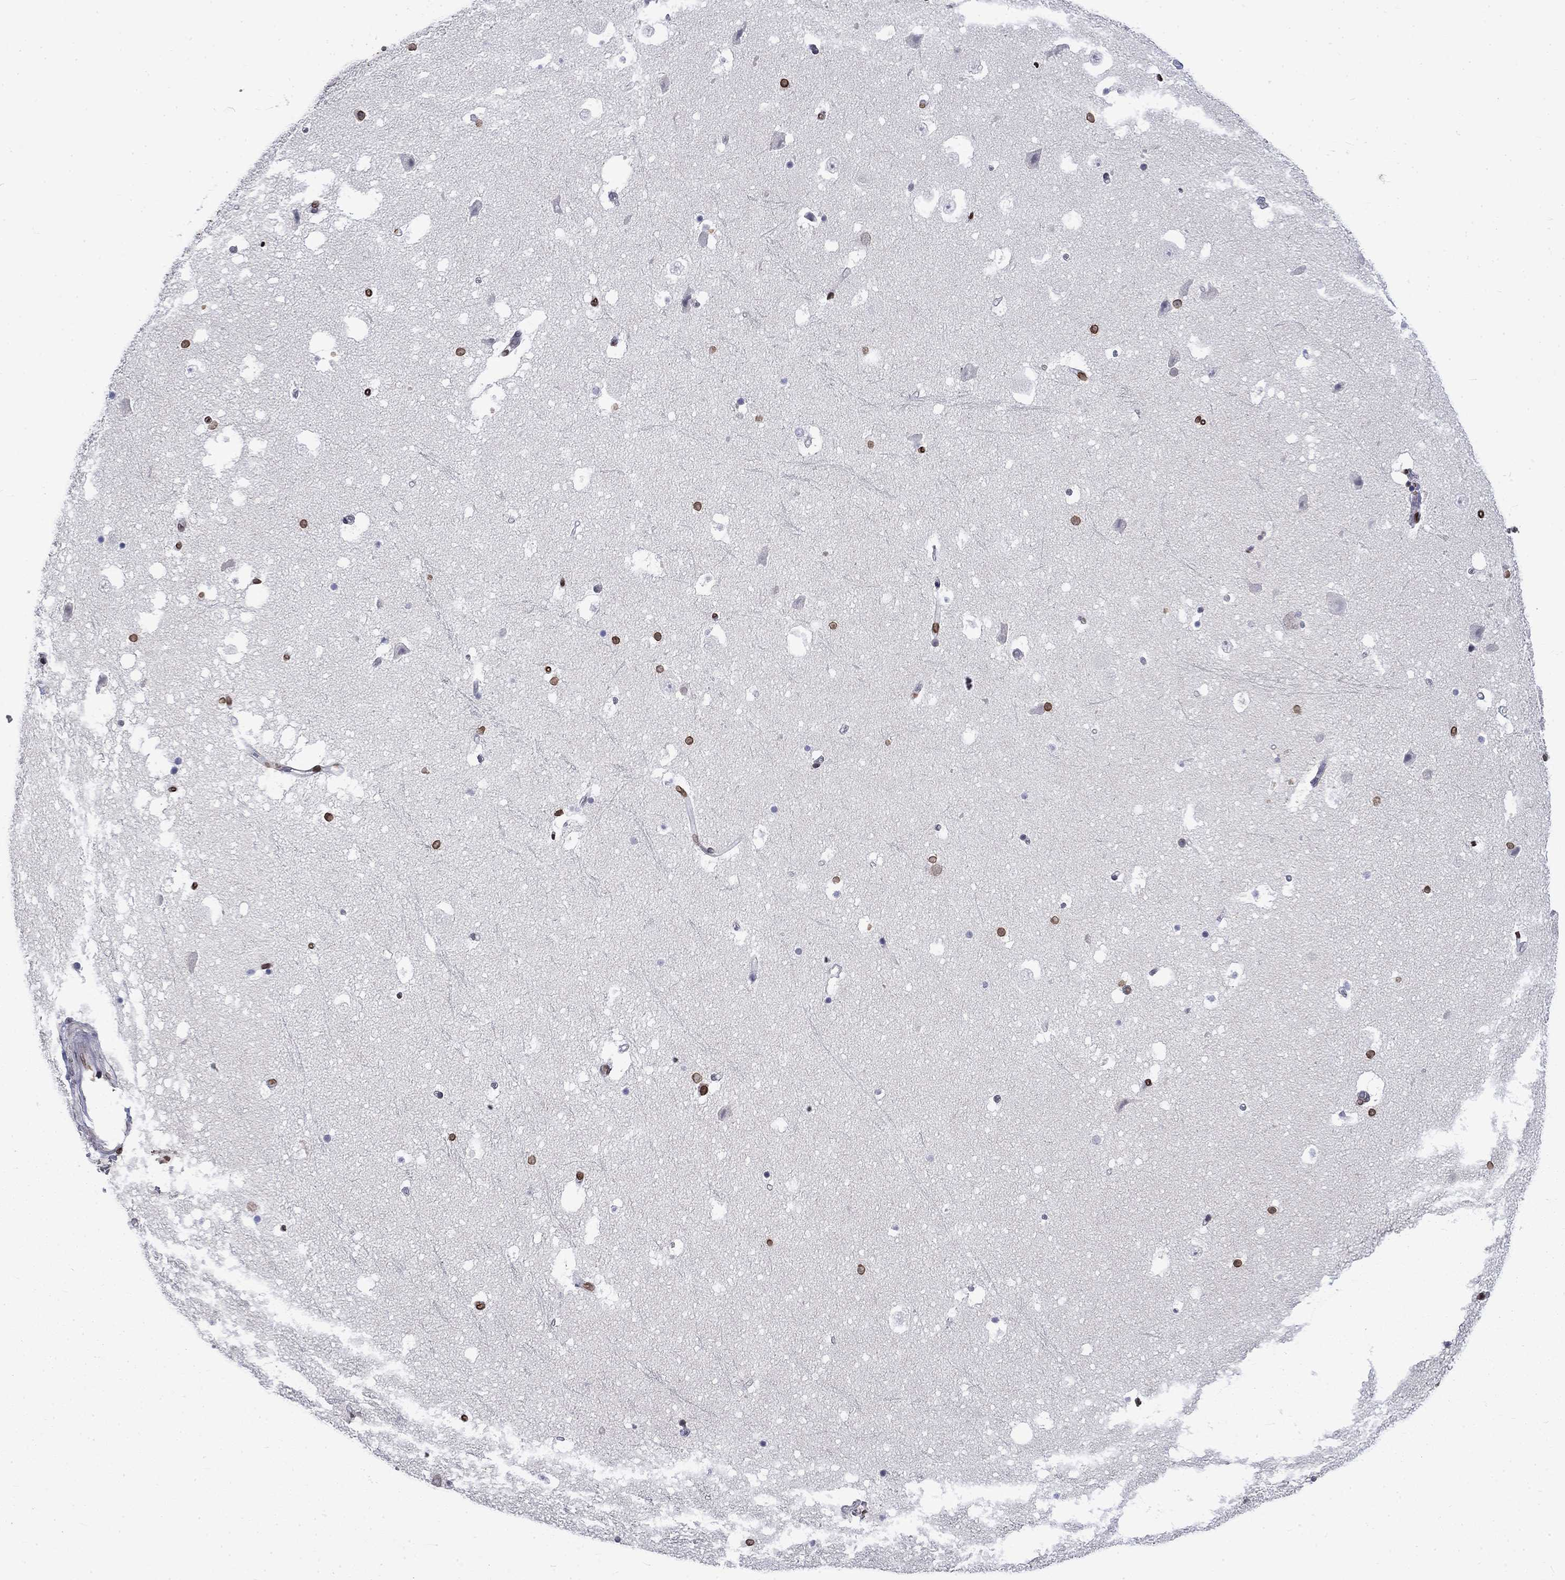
{"staining": {"intensity": "strong", "quantity": "<25%", "location": "cytoplasmic/membranous,nuclear"}, "tissue": "hippocampus", "cell_type": "Glial cells", "image_type": "normal", "snomed": [{"axis": "morphology", "description": "Normal tissue, NOS"}, {"axis": "topography", "description": "Hippocampus"}], "caption": "An immunohistochemistry image of unremarkable tissue is shown. Protein staining in brown highlights strong cytoplasmic/membranous,nuclear positivity in hippocampus within glial cells.", "gene": "SLA", "patient": {"sex": "male", "age": 51}}